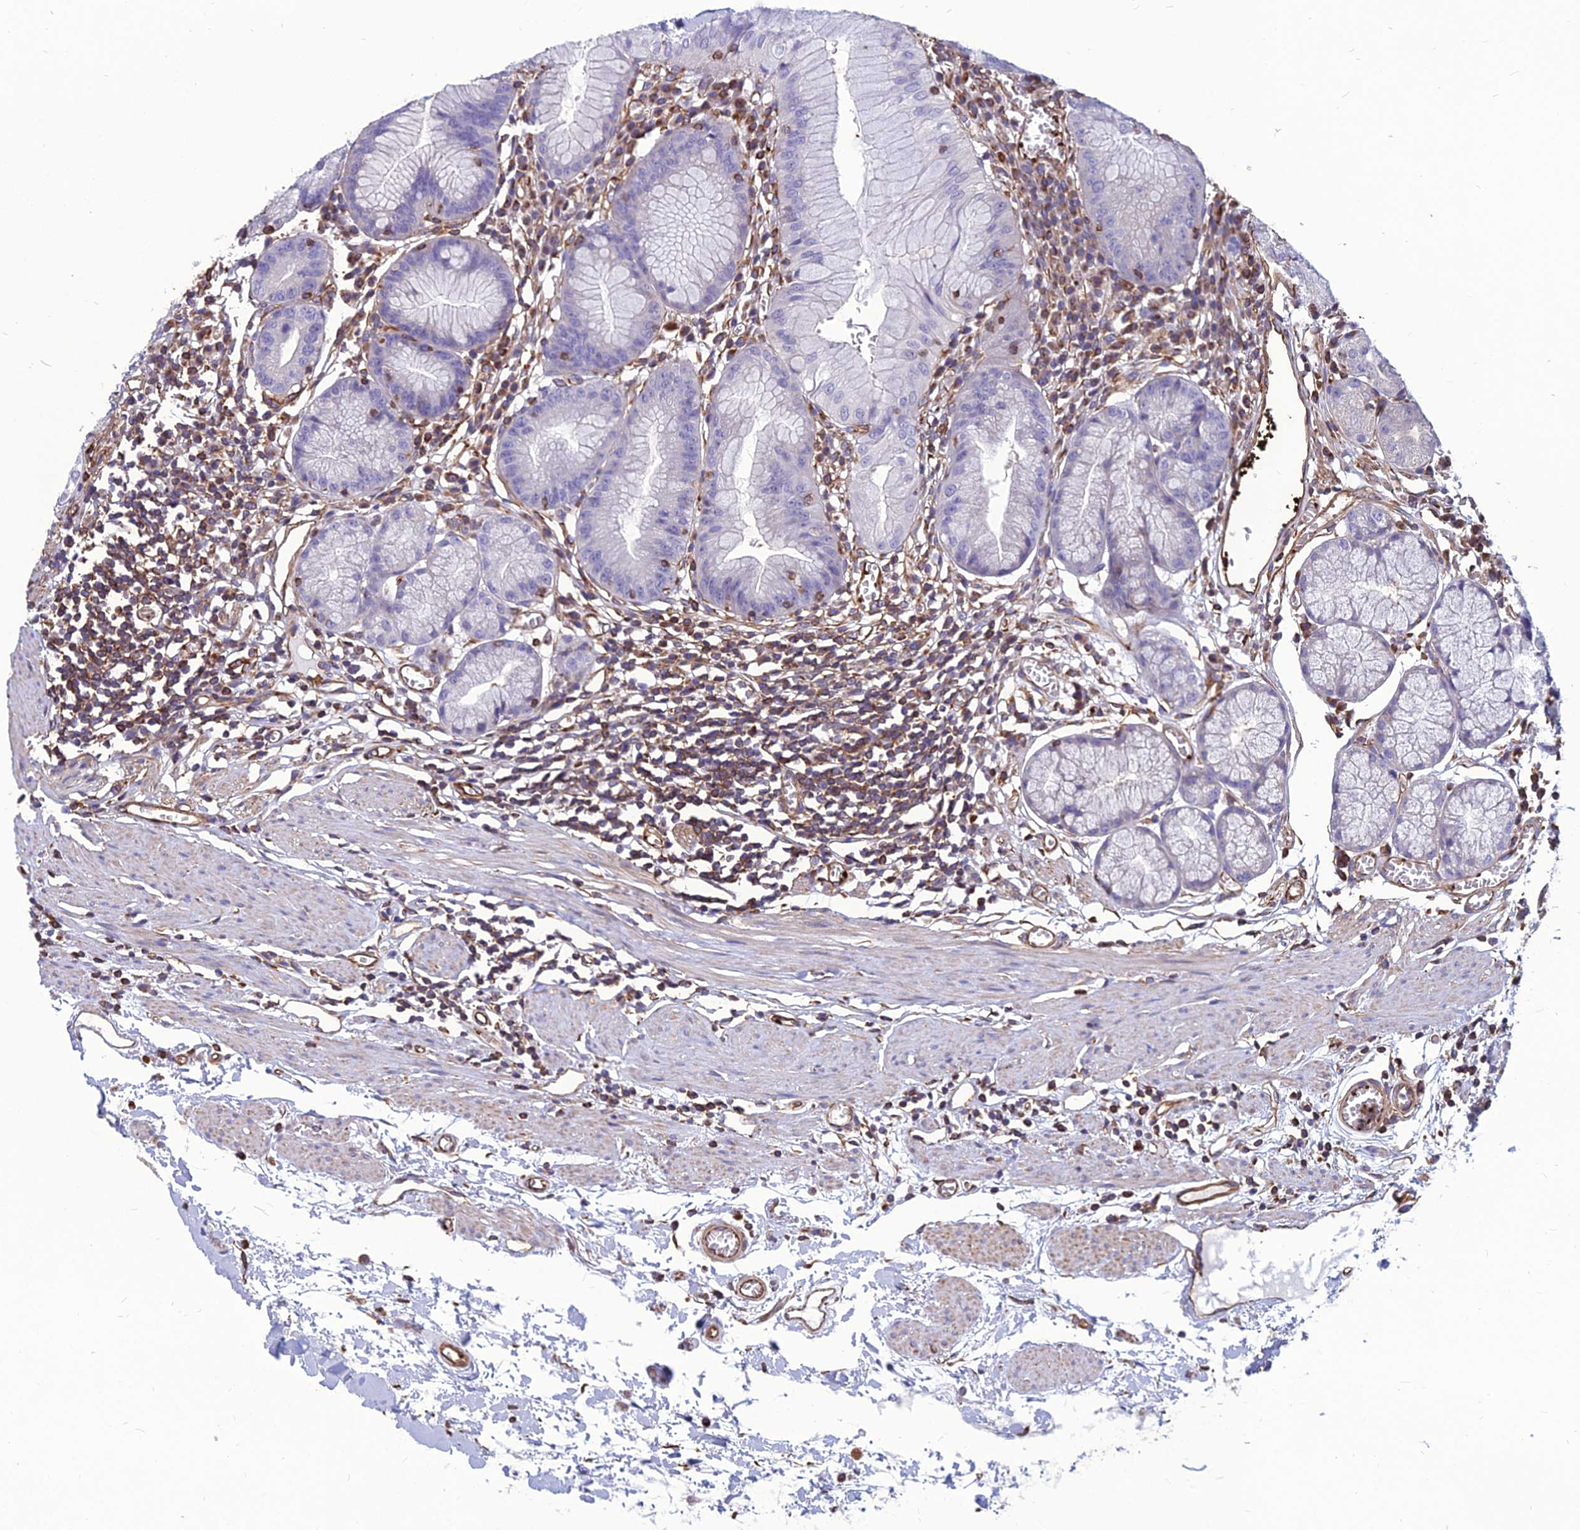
{"staining": {"intensity": "negative", "quantity": "none", "location": "none"}, "tissue": "stomach", "cell_type": "Glandular cells", "image_type": "normal", "snomed": [{"axis": "morphology", "description": "Normal tissue, NOS"}, {"axis": "topography", "description": "Stomach"}], "caption": "The photomicrograph exhibits no significant positivity in glandular cells of stomach.", "gene": "PSMD11", "patient": {"sex": "male", "age": 55}}